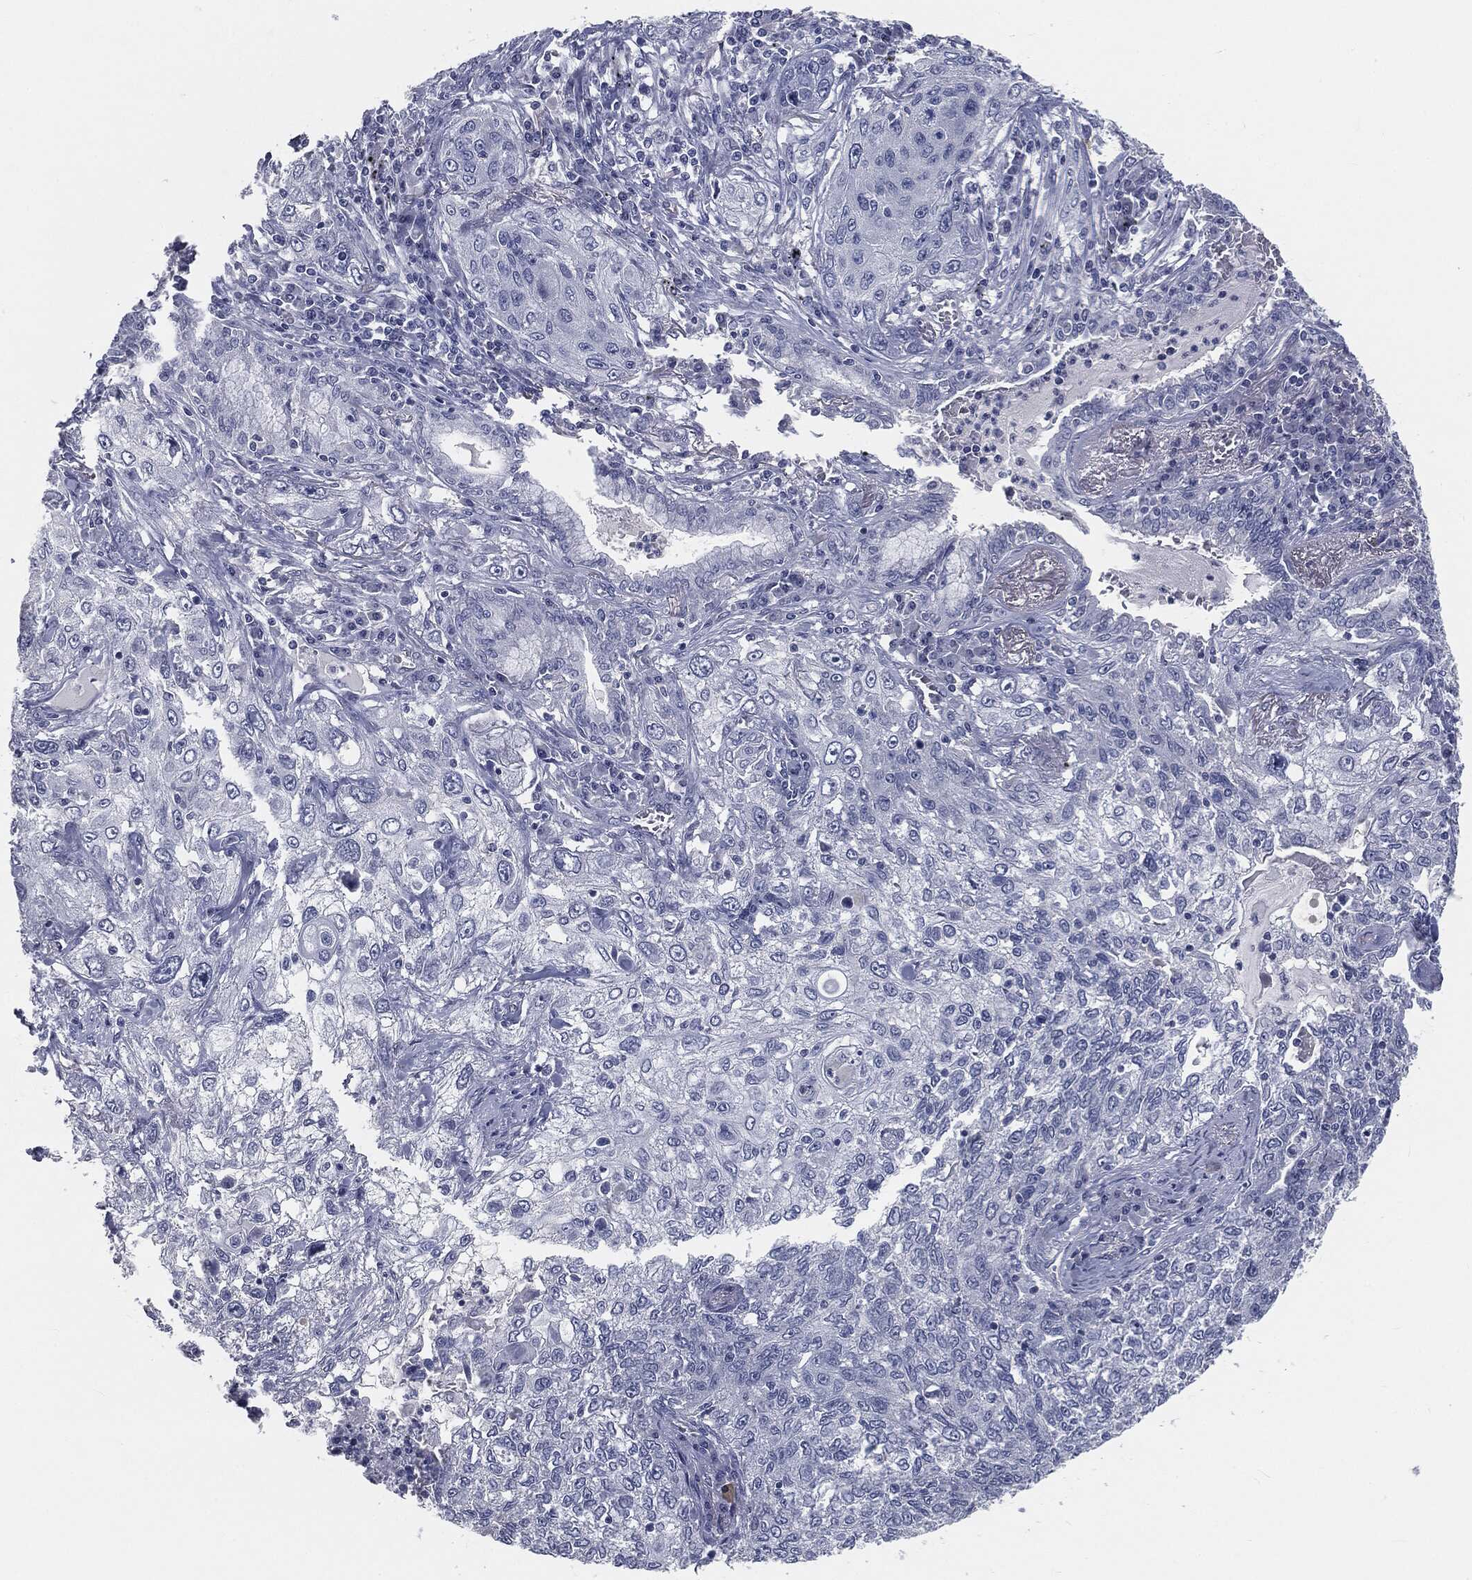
{"staining": {"intensity": "negative", "quantity": "none", "location": "none"}, "tissue": "lung cancer", "cell_type": "Tumor cells", "image_type": "cancer", "snomed": [{"axis": "morphology", "description": "Squamous cell carcinoma, NOS"}, {"axis": "topography", "description": "Lung"}], "caption": "This micrograph is of squamous cell carcinoma (lung) stained with immunohistochemistry (IHC) to label a protein in brown with the nuclei are counter-stained blue. There is no positivity in tumor cells.", "gene": "PRAME", "patient": {"sex": "female", "age": 69}}